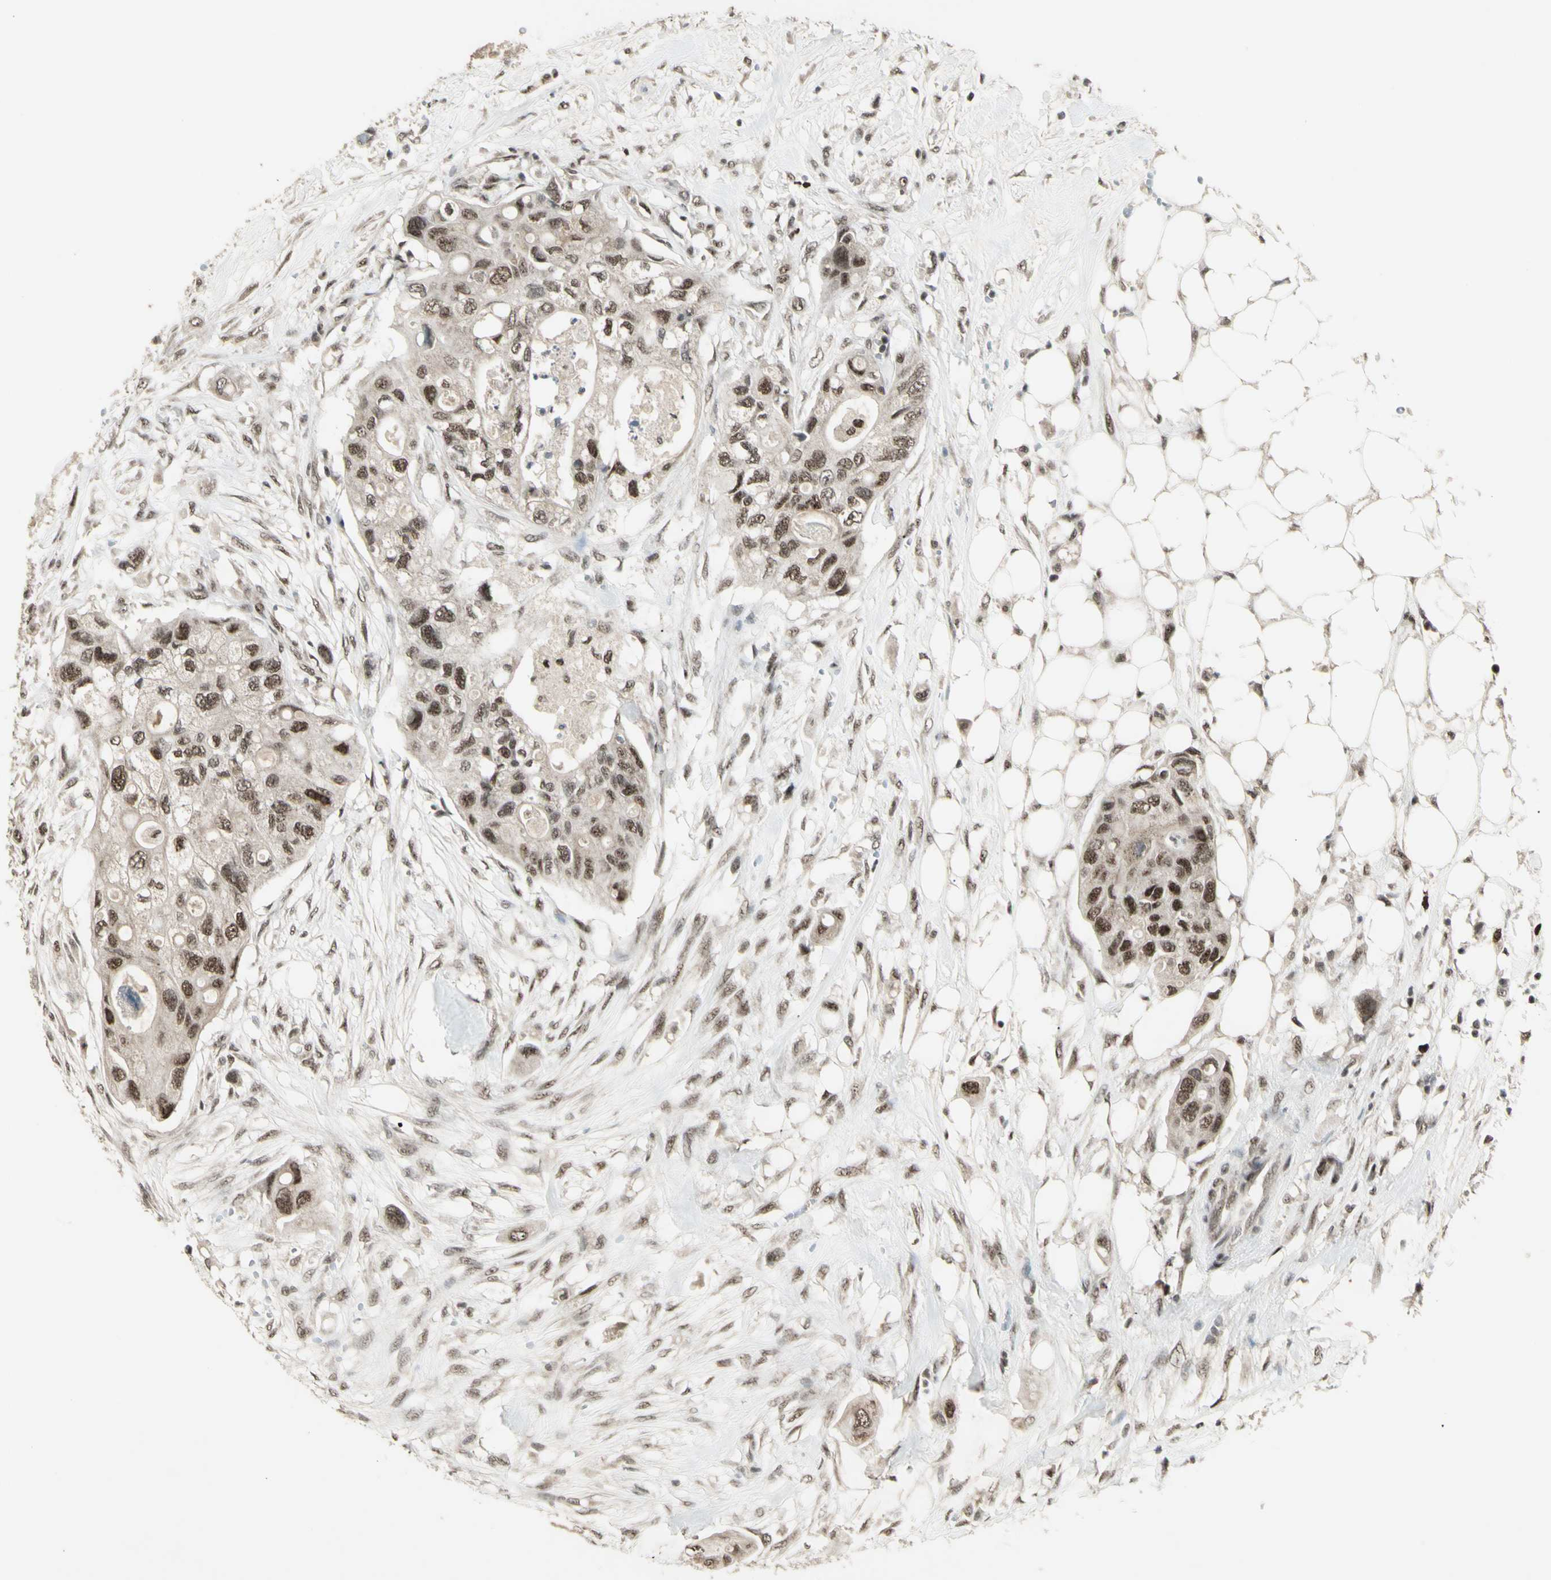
{"staining": {"intensity": "moderate", "quantity": ">75%", "location": "nuclear"}, "tissue": "colorectal cancer", "cell_type": "Tumor cells", "image_type": "cancer", "snomed": [{"axis": "morphology", "description": "Adenocarcinoma, NOS"}, {"axis": "topography", "description": "Colon"}], "caption": "Human colorectal cancer stained for a protein (brown) exhibits moderate nuclear positive expression in approximately >75% of tumor cells.", "gene": "CCNT1", "patient": {"sex": "female", "age": 57}}